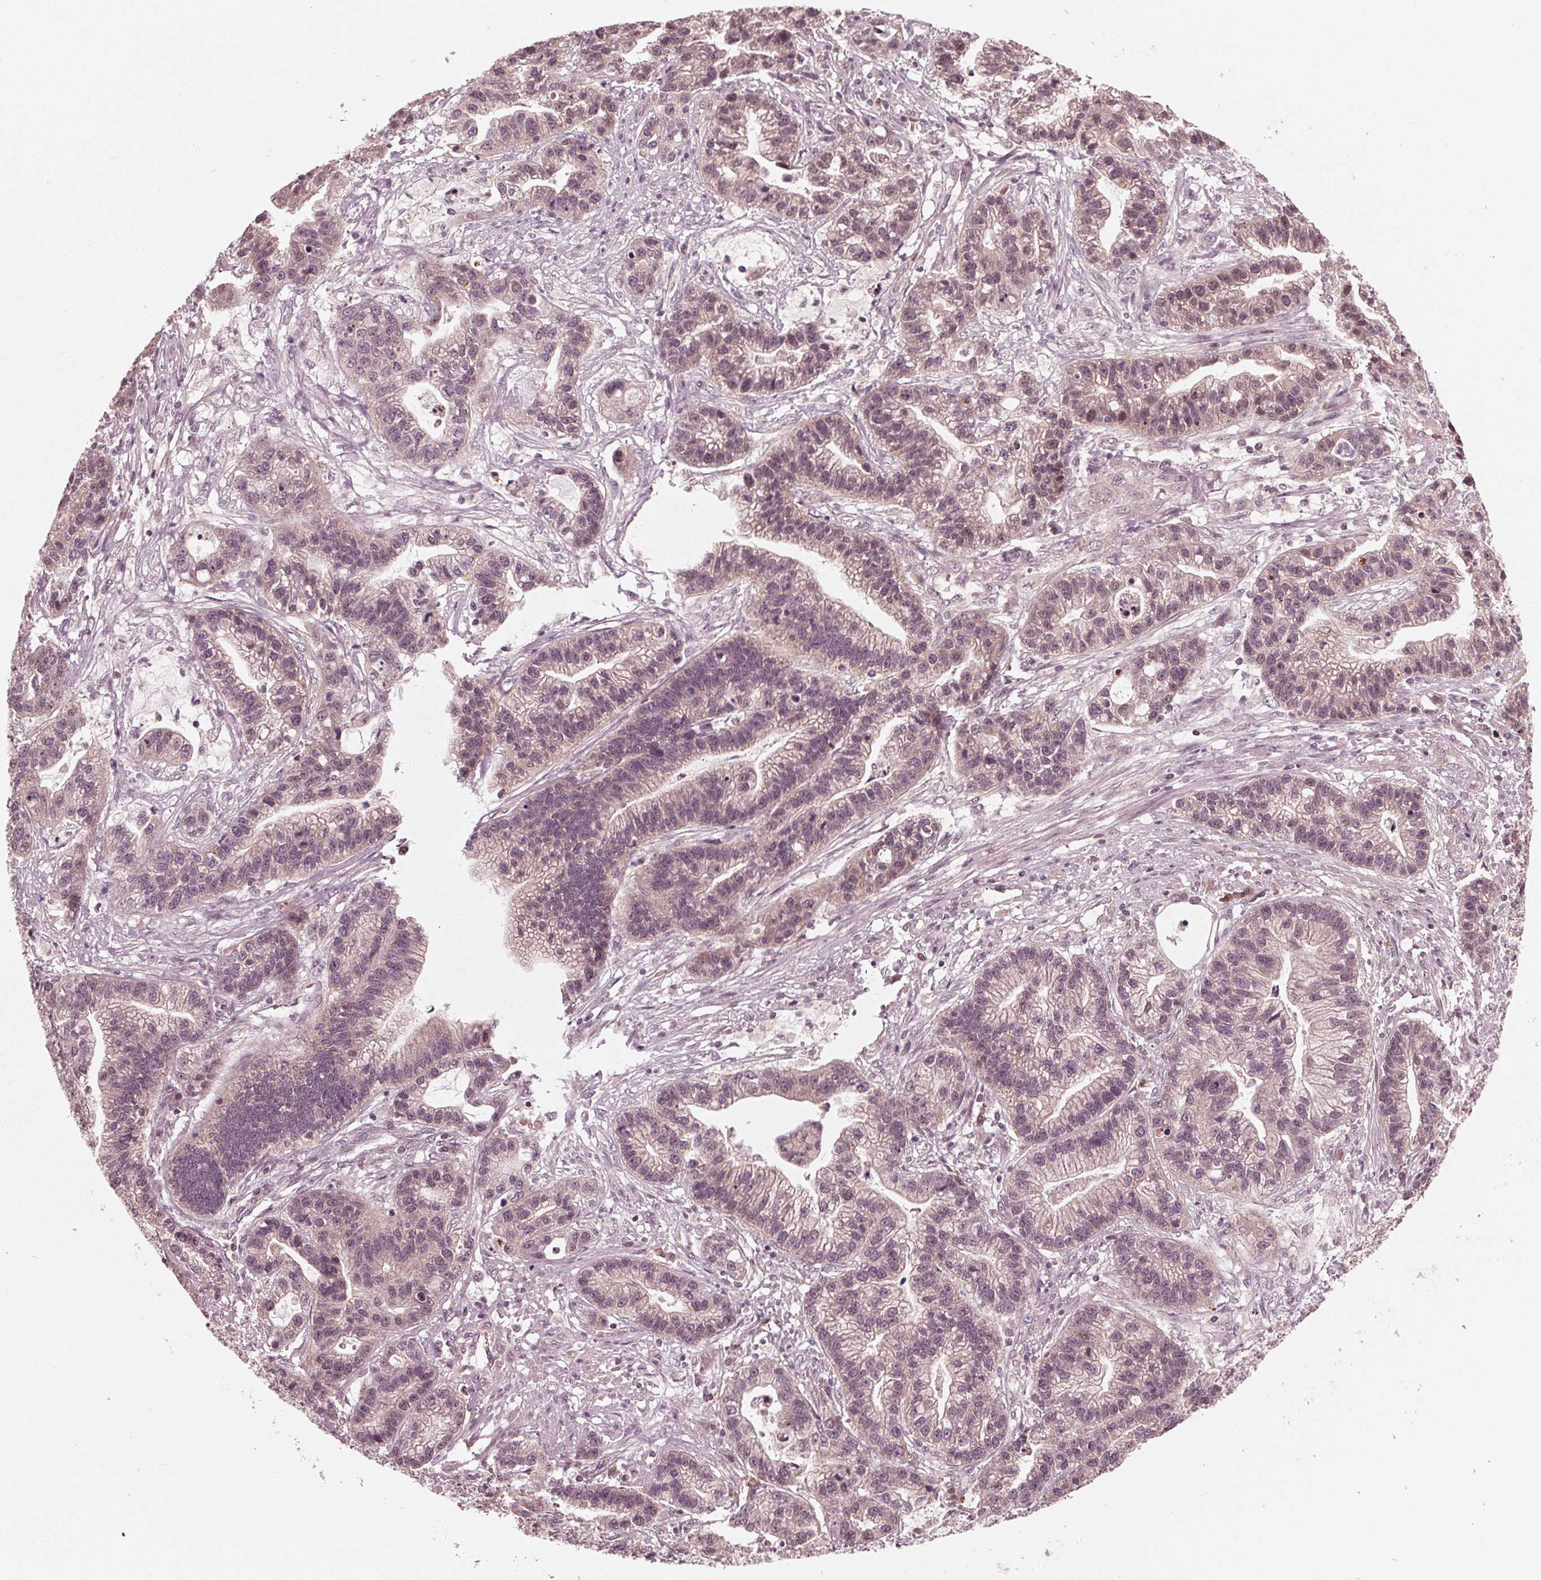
{"staining": {"intensity": "weak", "quantity": "<25%", "location": "cytoplasmic/membranous"}, "tissue": "stomach cancer", "cell_type": "Tumor cells", "image_type": "cancer", "snomed": [{"axis": "morphology", "description": "Adenocarcinoma, NOS"}, {"axis": "topography", "description": "Stomach"}], "caption": "DAB immunohistochemical staining of stomach cancer shows no significant expression in tumor cells.", "gene": "UBALD1", "patient": {"sex": "male", "age": 83}}